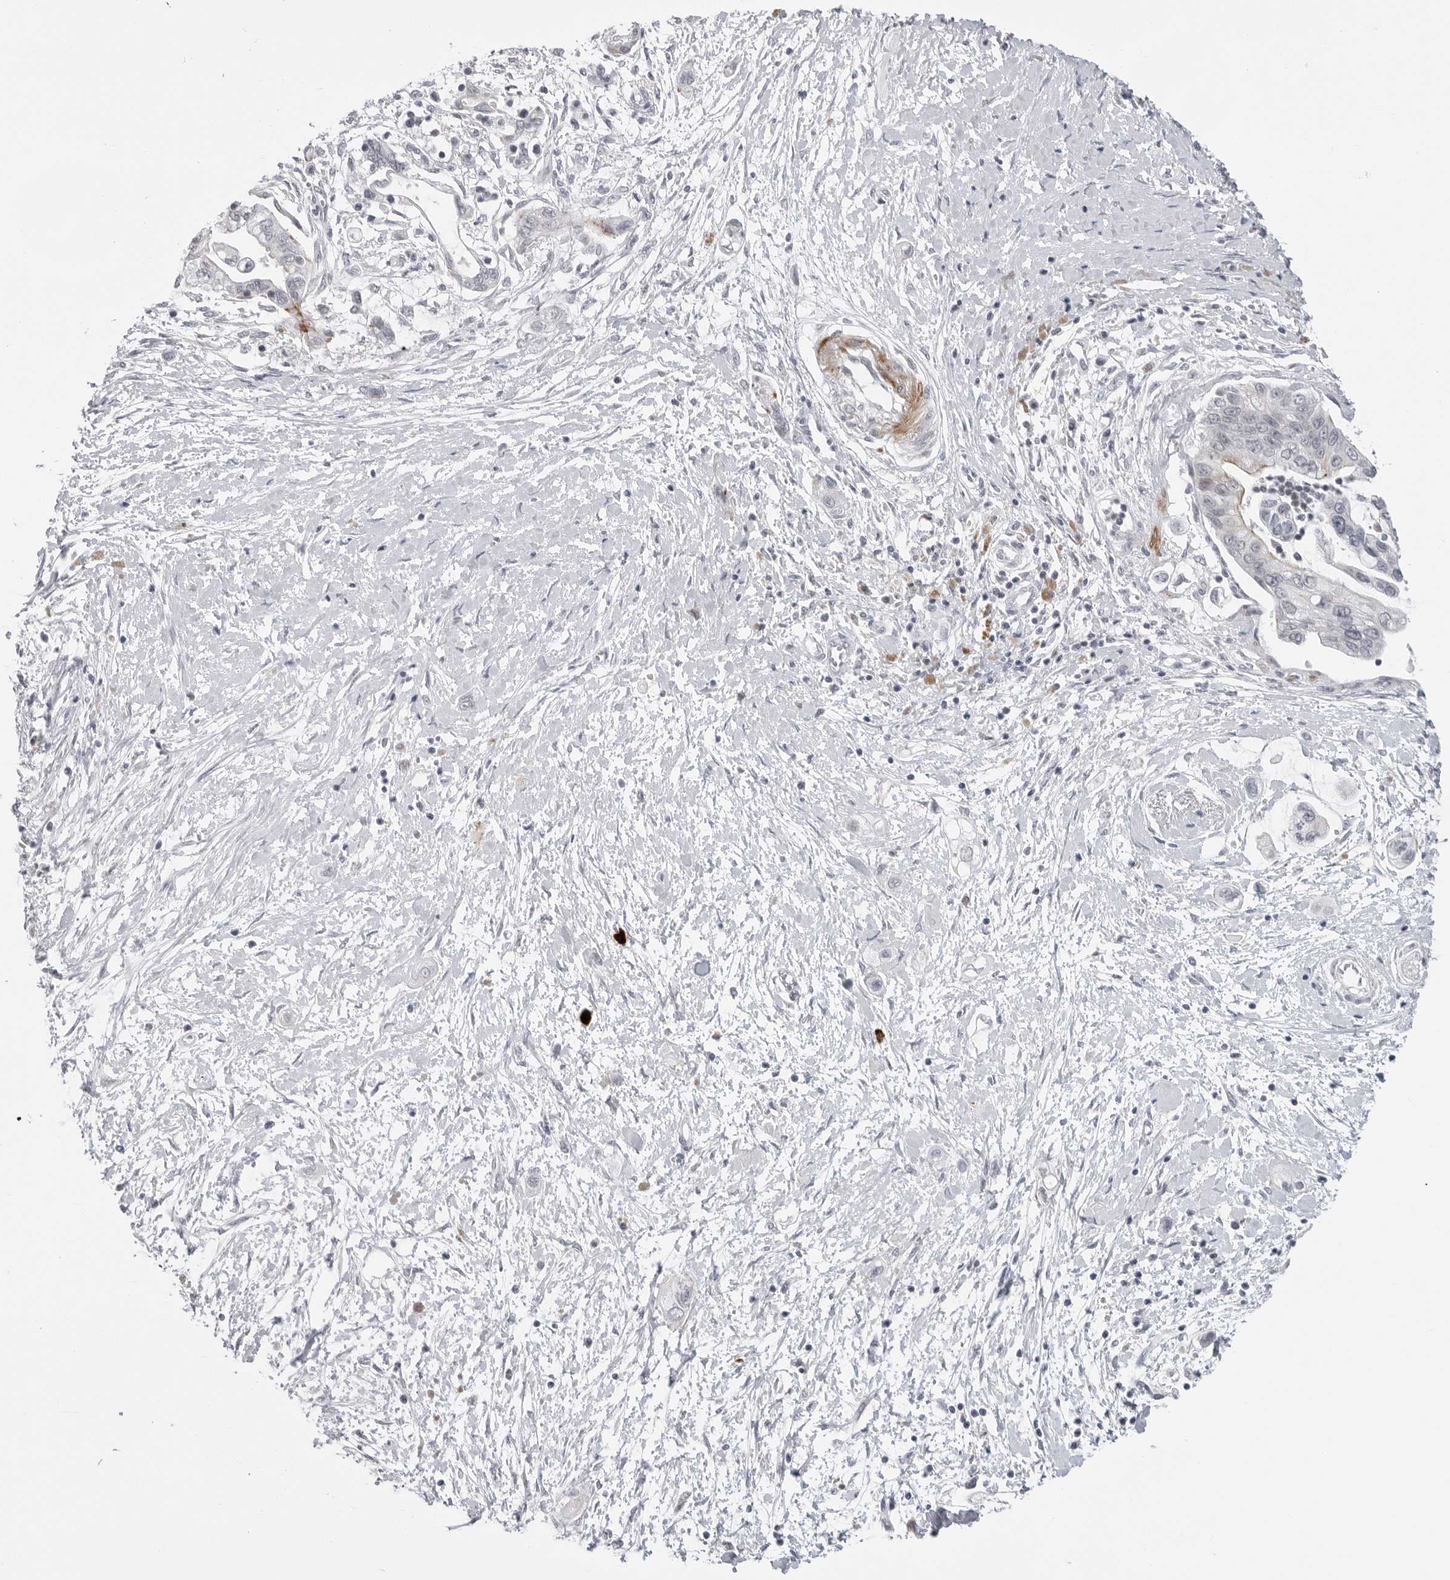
{"staining": {"intensity": "negative", "quantity": "none", "location": "none"}, "tissue": "pancreatic cancer", "cell_type": "Tumor cells", "image_type": "cancer", "snomed": [{"axis": "morphology", "description": "Adenocarcinoma, NOS"}, {"axis": "topography", "description": "Pancreas"}], "caption": "The image reveals no significant expression in tumor cells of adenocarcinoma (pancreatic). (Immunohistochemistry (ihc), brightfield microscopy, high magnification).", "gene": "ADAMTS5", "patient": {"sex": "male", "age": 59}}